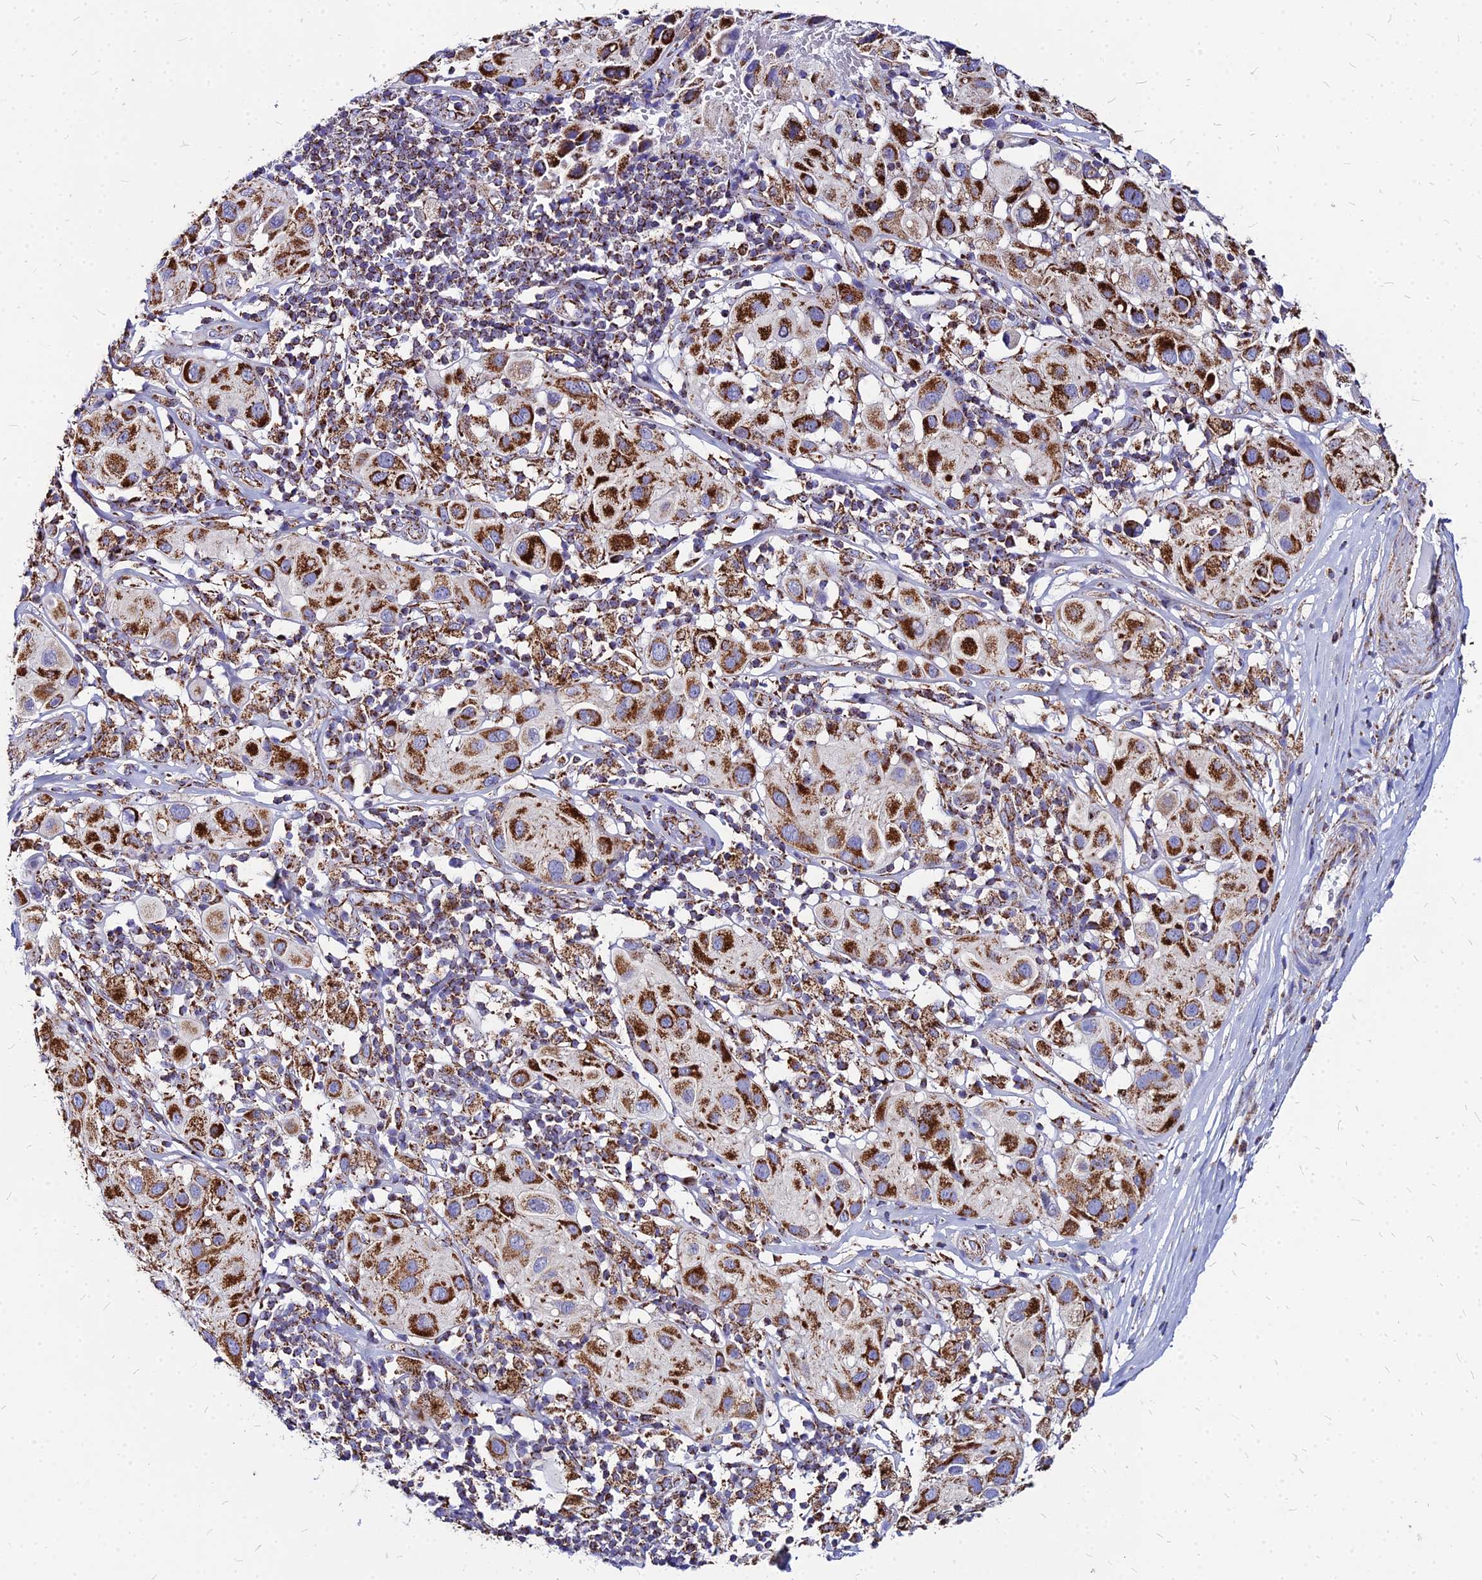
{"staining": {"intensity": "strong", "quantity": ">75%", "location": "cytoplasmic/membranous"}, "tissue": "melanoma", "cell_type": "Tumor cells", "image_type": "cancer", "snomed": [{"axis": "morphology", "description": "Malignant melanoma, Metastatic site"}, {"axis": "topography", "description": "Skin"}], "caption": "Malignant melanoma (metastatic site) stained for a protein displays strong cytoplasmic/membranous positivity in tumor cells.", "gene": "DLD", "patient": {"sex": "male", "age": 41}}